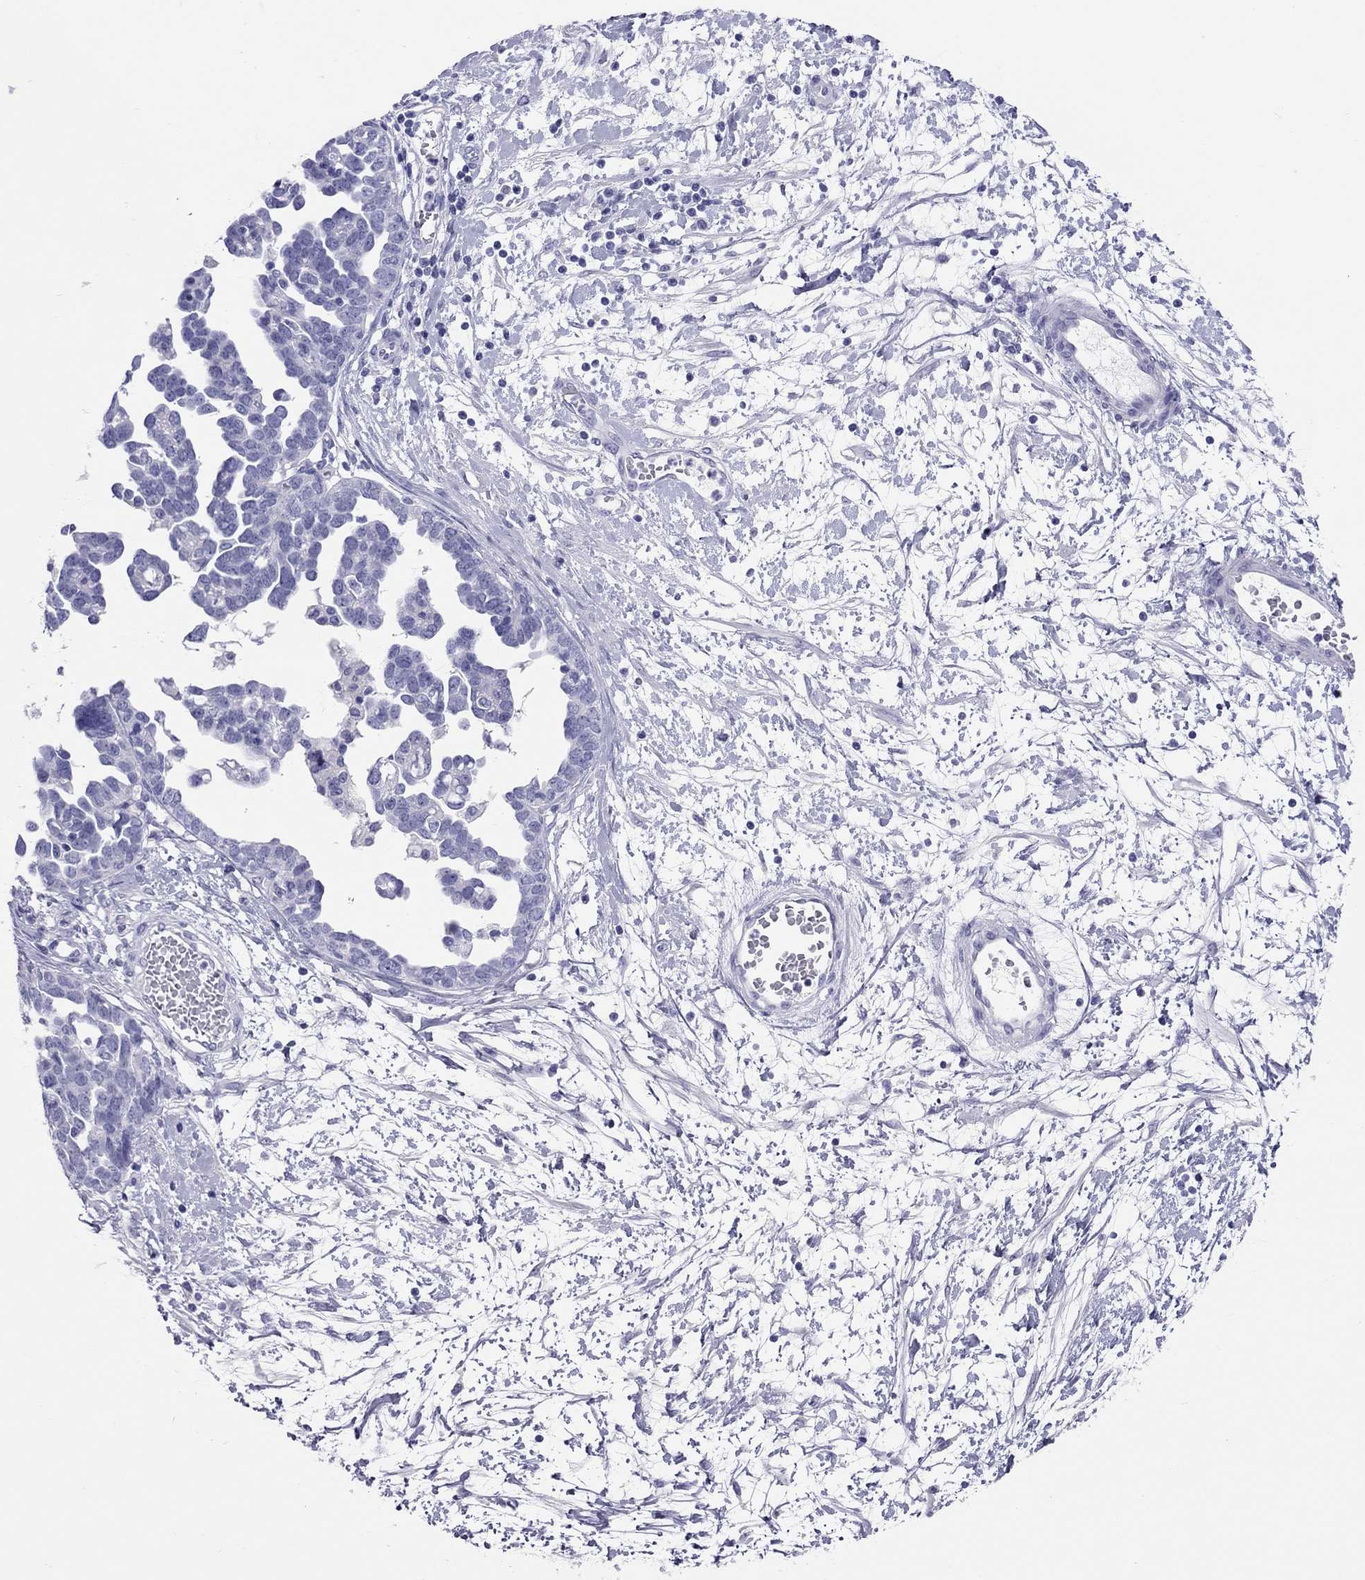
{"staining": {"intensity": "negative", "quantity": "none", "location": "none"}, "tissue": "ovarian cancer", "cell_type": "Tumor cells", "image_type": "cancer", "snomed": [{"axis": "morphology", "description": "Cystadenocarcinoma, serous, NOS"}, {"axis": "topography", "description": "Ovary"}], "caption": "DAB (3,3'-diaminobenzidine) immunohistochemical staining of human serous cystadenocarcinoma (ovarian) shows no significant staining in tumor cells.", "gene": "PSMB11", "patient": {"sex": "female", "age": 54}}